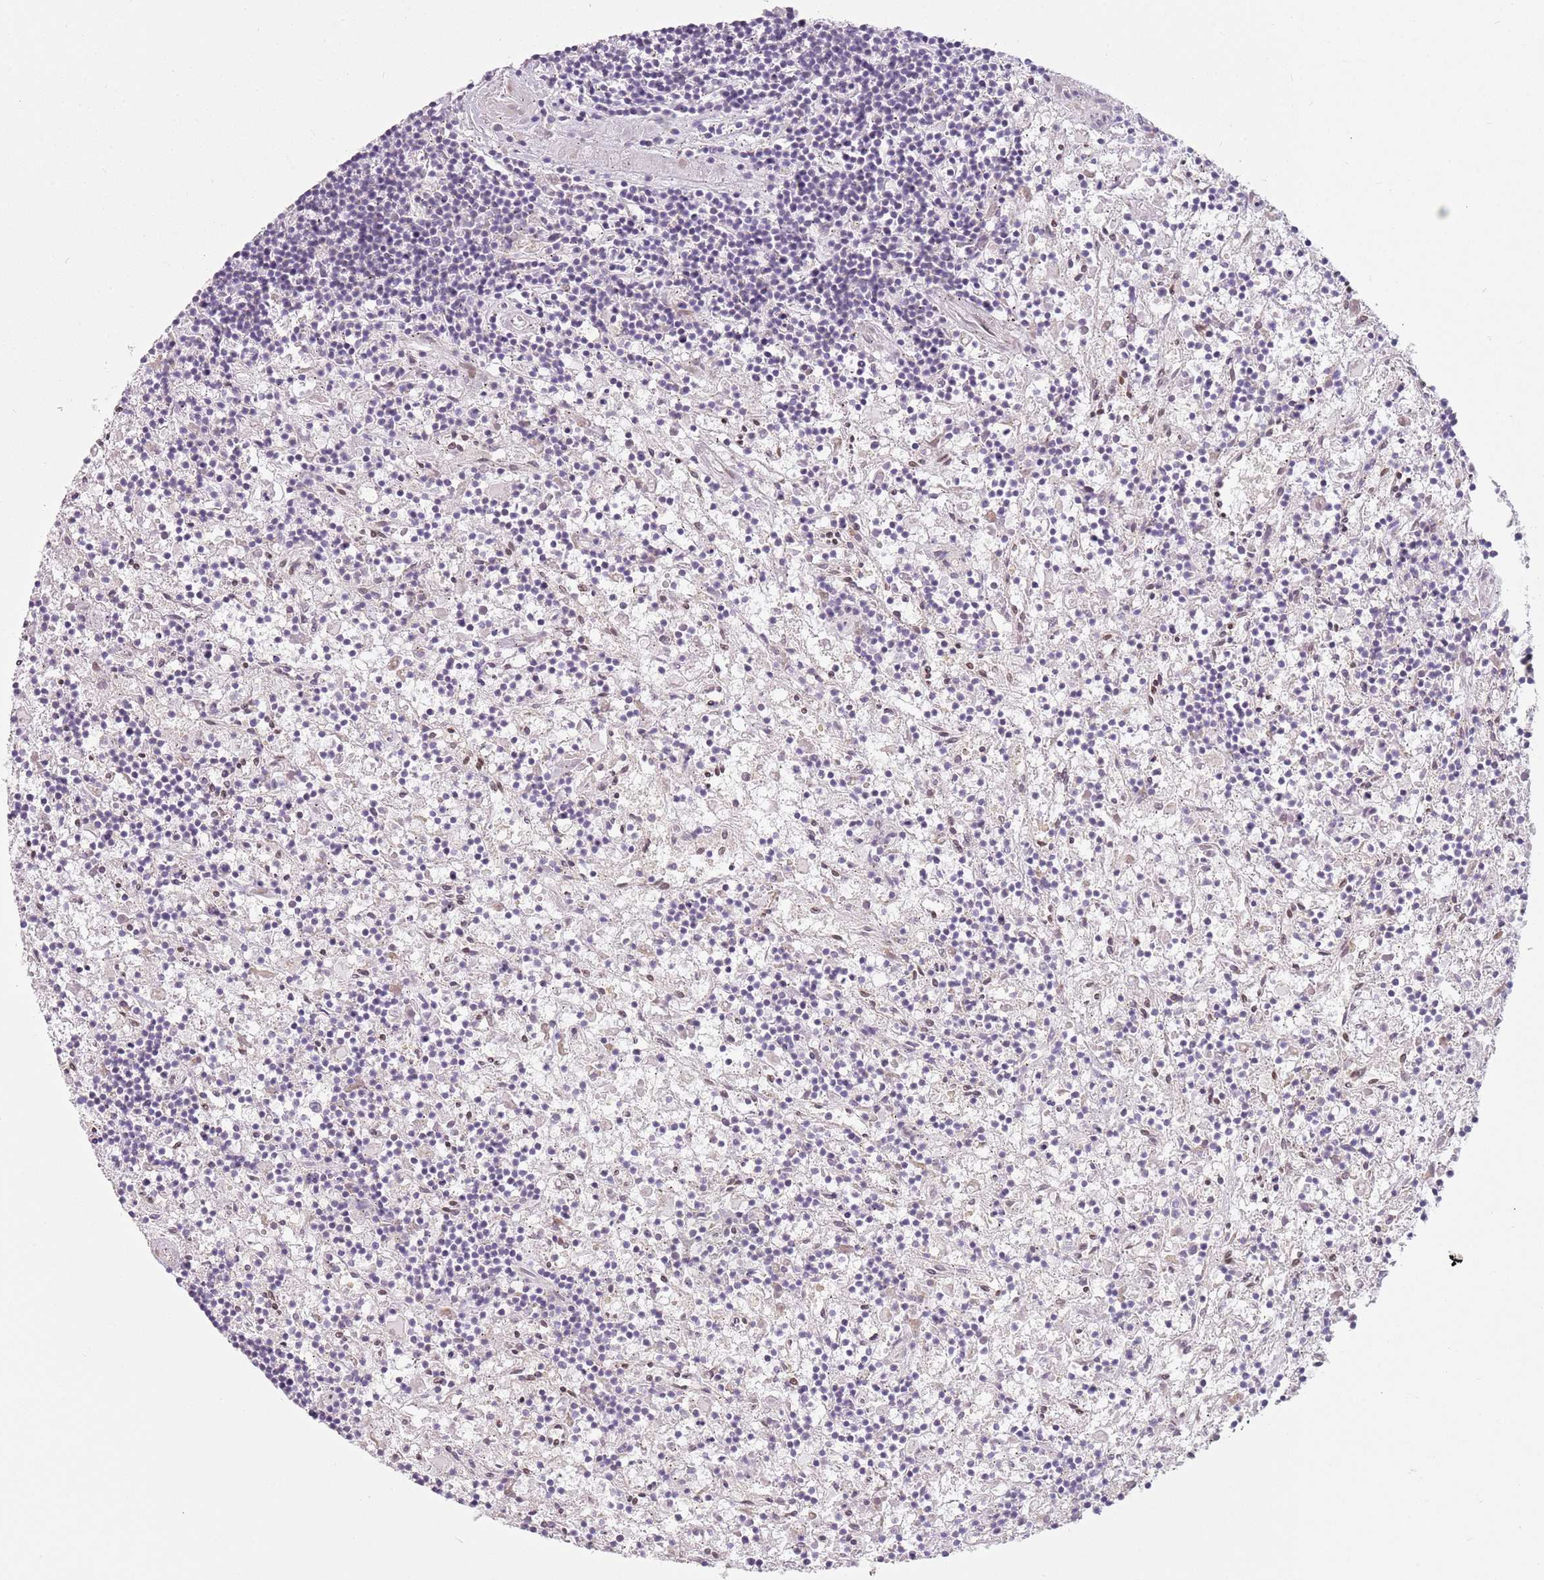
{"staining": {"intensity": "negative", "quantity": "none", "location": "none"}, "tissue": "lymphoma", "cell_type": "Tumor cells", "image_type": "cancer", "snomed": [{"axis": "morphology", "description": "Malignant lymphoma, non-Hodgkin's type, Low grade"}, {"axis": "topography", "description": "Spleen"}], "caption": "Lymphoma was stained to show a protein in brown. There is no significant positivity in tumor cells.", "gene": "DEFB116", "patient": {"sex": "male", "age": 76}}